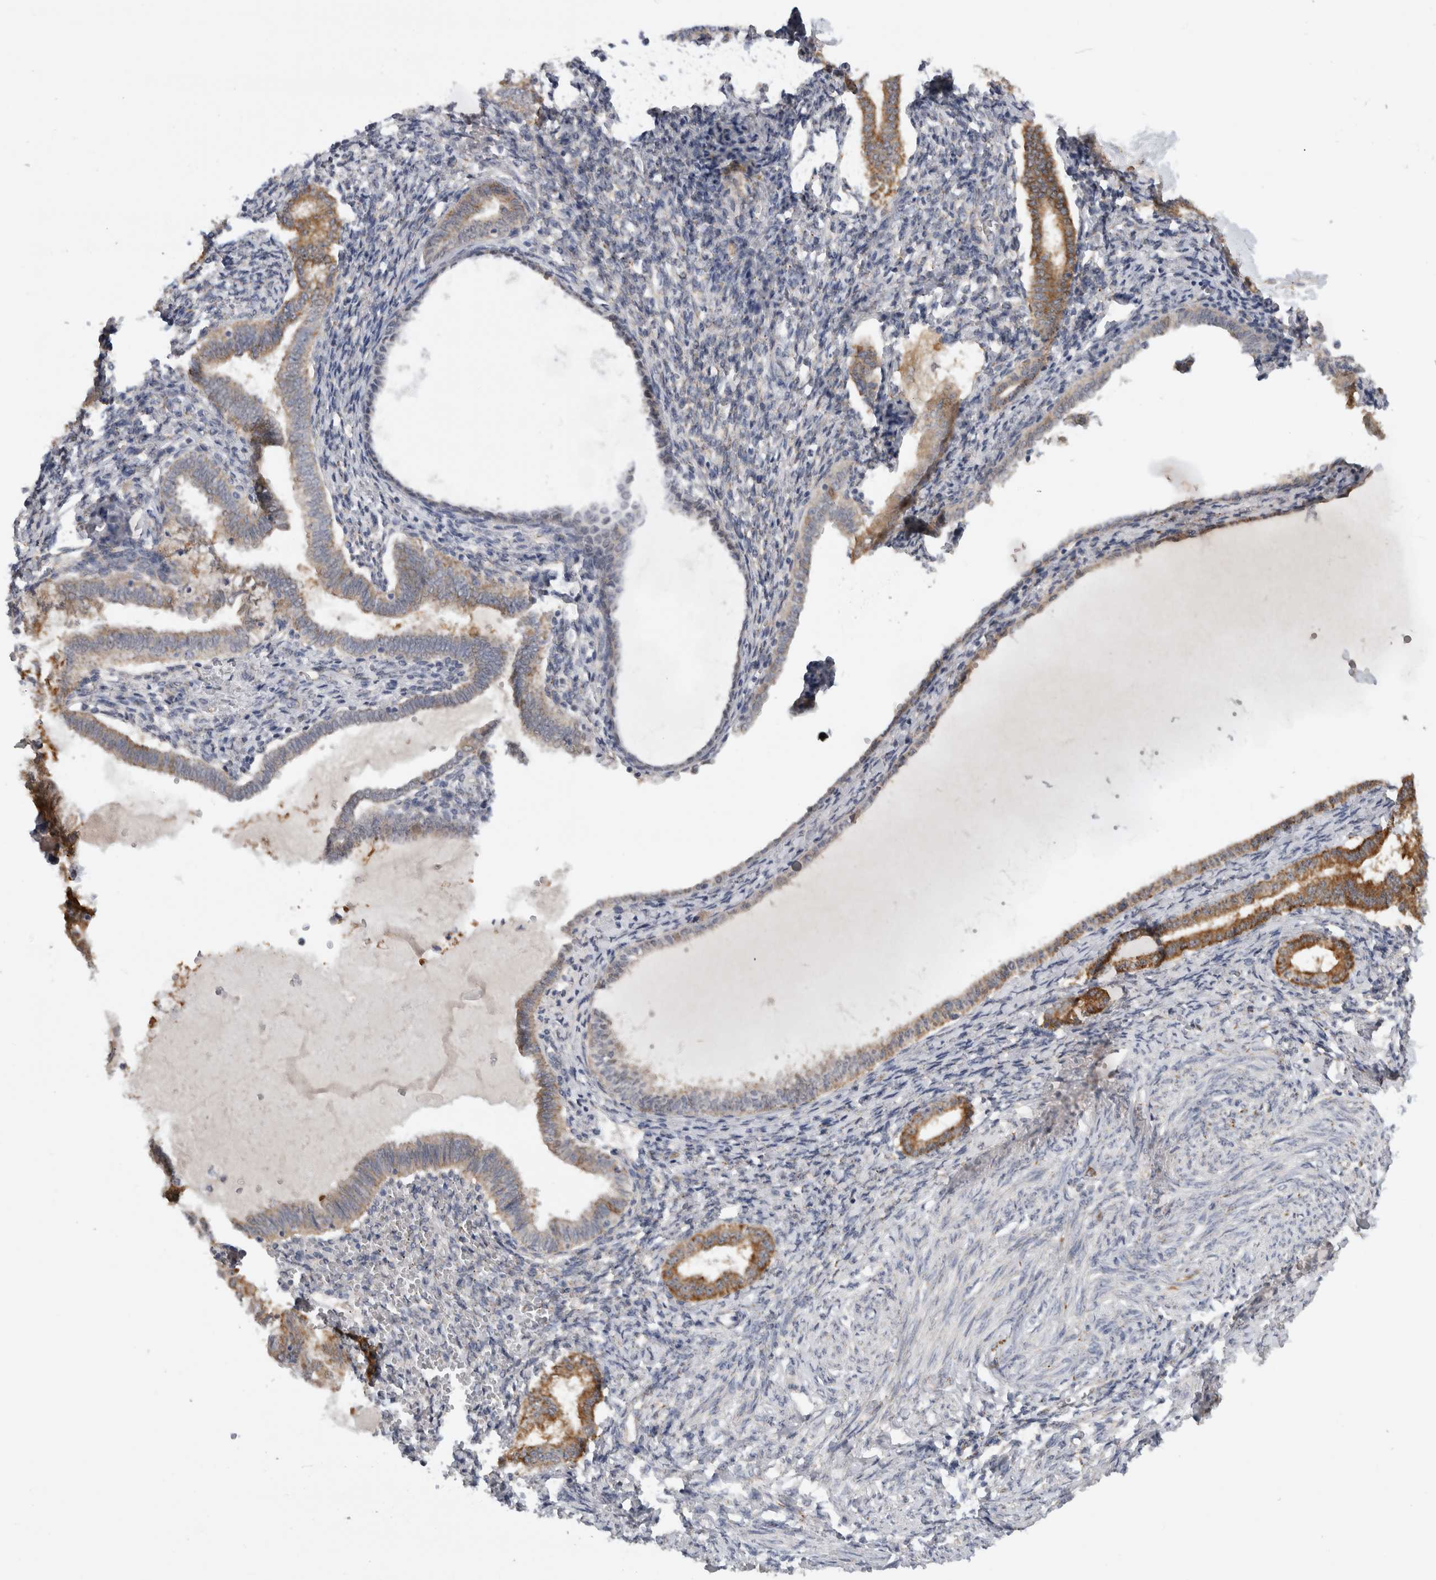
{"staining": {"intensity": "negative", "quantity": "none", "location": "none"}, "tissue": "endometrium", "cell_type": "Cells in endometrial stroma", "image_type": "normal", "snomed": [{"axis": "morphology", "description": "Normal tissue, NOS"}, {"axis": "topography", "description": "Endometrium"}], "caption": "Immunohistochemistry histopathology image of unremarkable human endometrium stained for a protein (brown), which displays no expression in cells in endometrial stroma.", "gene": "DYRK2", "patient": {"sex": "female", "age": 77}}